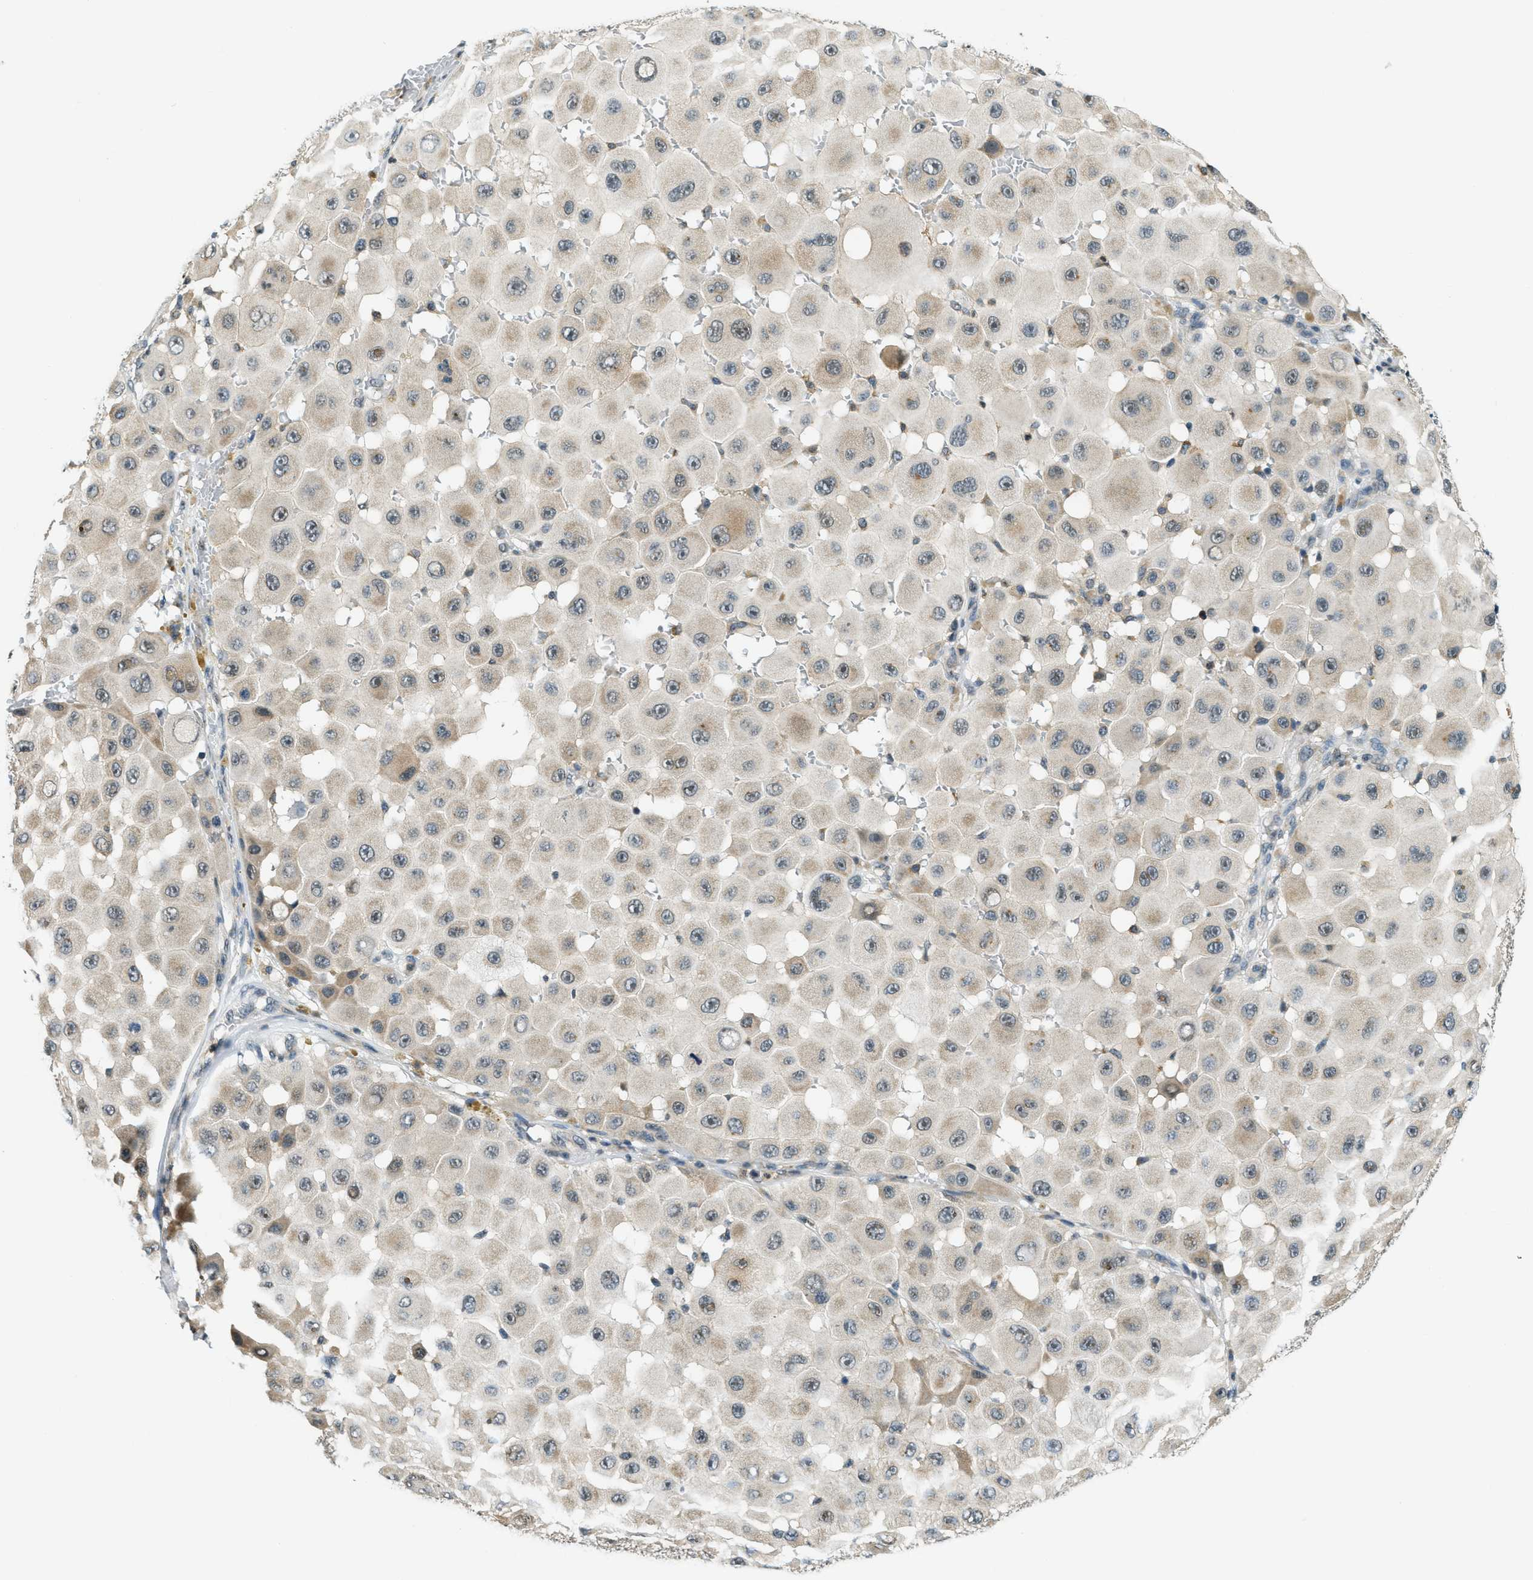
{"staining": {"intensity": "weak", "quantity": "<25%", "location": "cytoplasmic/membranous"}, "tissue": "melanoma", "cell_type": "Tumor cells", "image_type": "cancer", "snomed": [{"axis": "morphology", "description": "Malignant melanoma, NOS"}, {"axis": "topography", "description": "Skin"}], "caption": "Immunohistochemistry image of neoplastic tissue: human melanoma stained with DAB shows no significant protein expression in tumor cells. (DAB (3,3'-diaminobenzidine) immunohistochemistry (IHC) with hematoxylin counter stain).", "gene": "RAB11FIP1", "patient": {"sex": "female", "age": 81}}